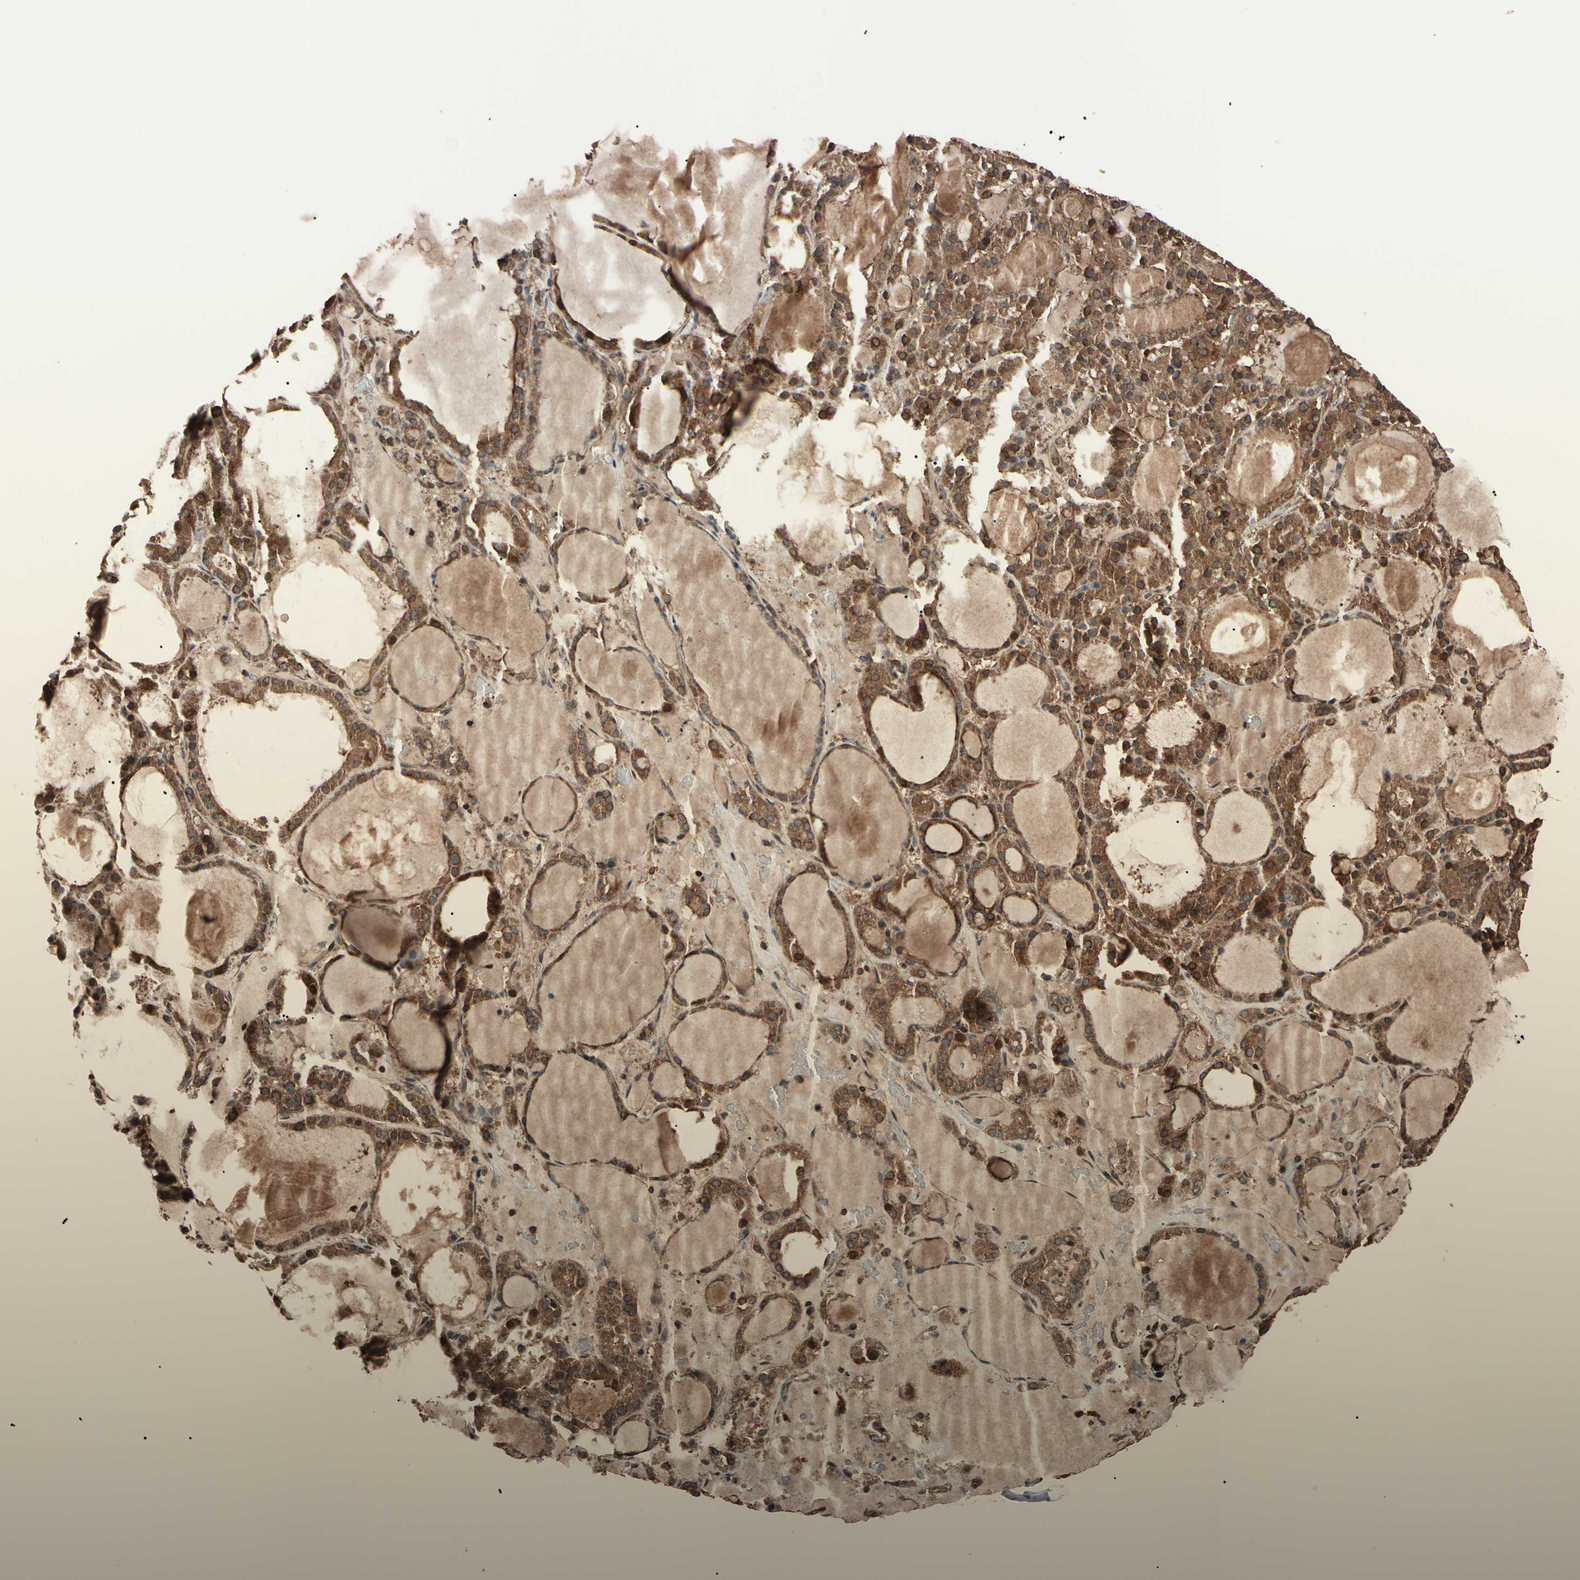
{"staining": {"intensity": "moderate", "quantity": "25%-75%", "location": "cytoplasmic/membranous,nuclear"}, "tissue": "thyroid gland", "cell_type": "Glandular cells", "image_type": "normal", "snomed": [{"axis": "morphology", "description": "Normal tissue, NOS"}, {"axis": "morphology", "description": "Carcinoma, NOS"}, {"axis": "topography", "description": "Thyroid gland"}], "caption": "Human thyroid gland stained for a protein (brown) shows moderate cytoplasmic/membranous,nuclear positive expression in approximately 25%-75% of glandular cells.", "gene": "TNFRSF1A", "patient": {"sex": "female", "age": 86}}